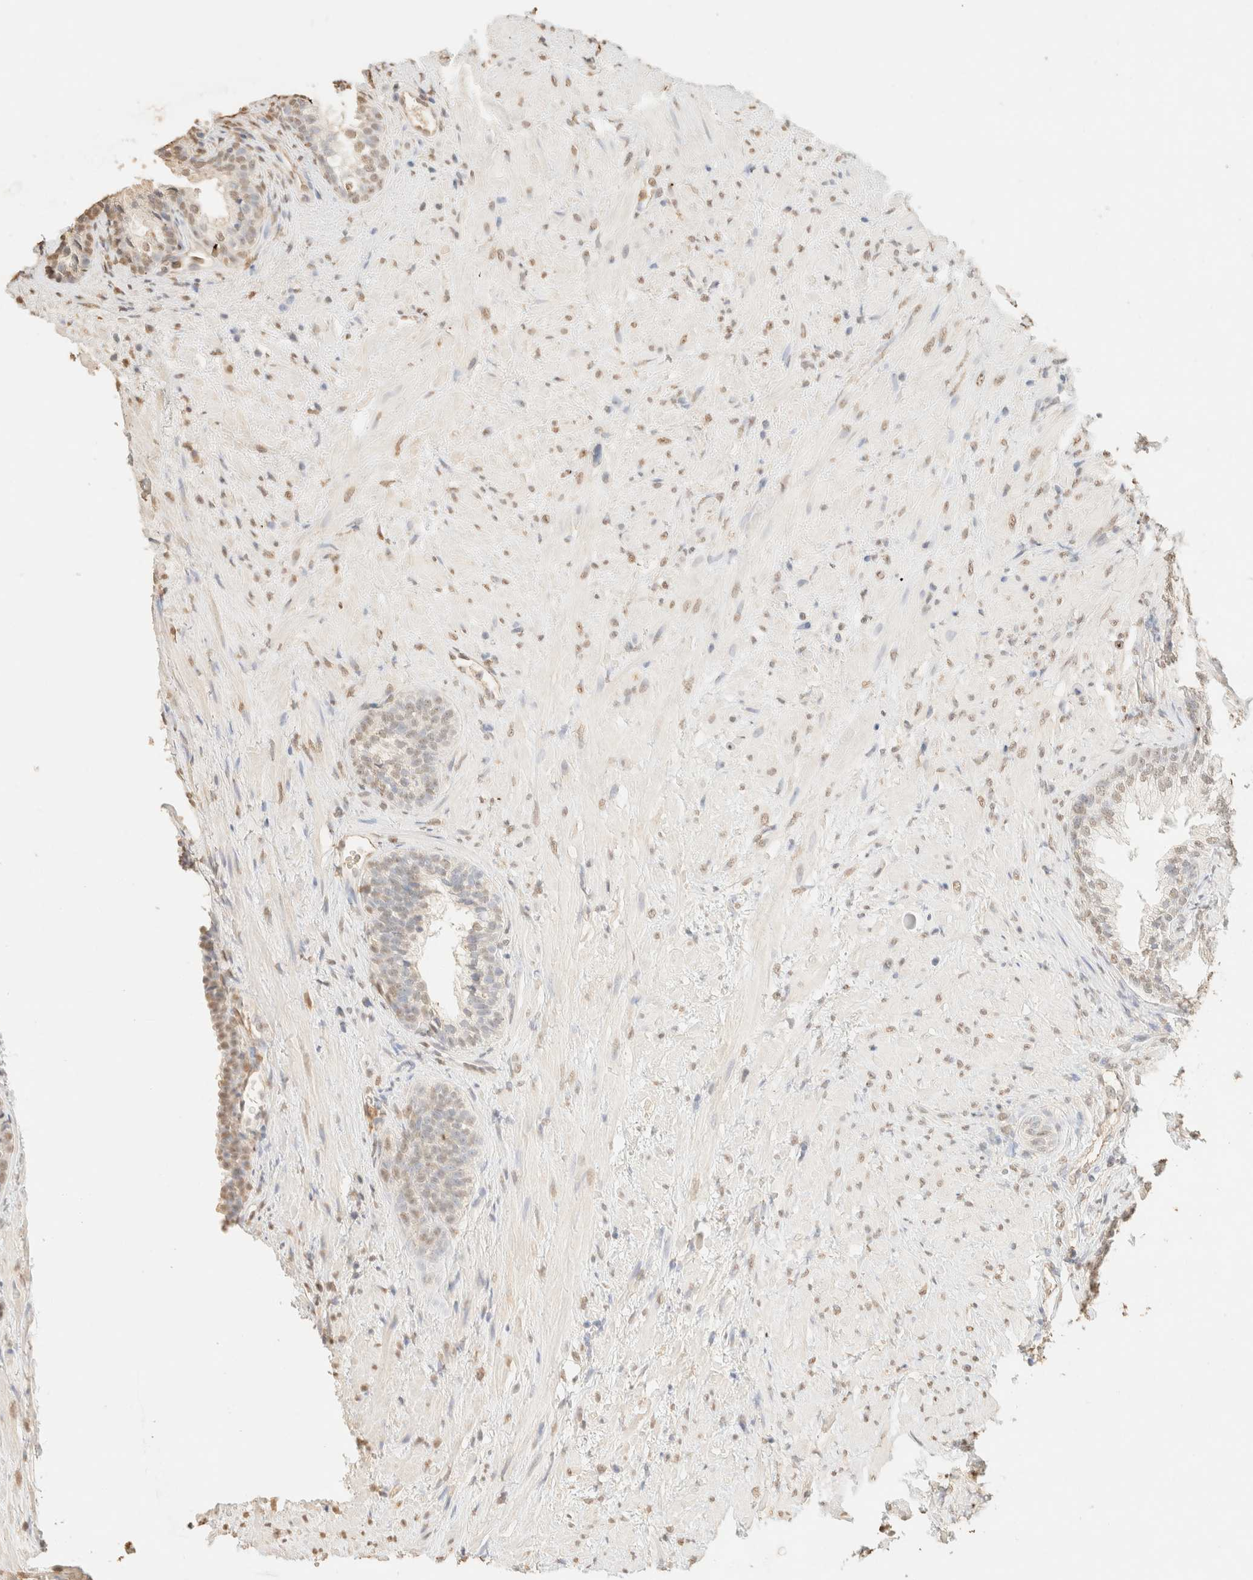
{"staining": {"intensity": "weak", "quantity": "25%-75%", "location": "nuclear"}, "tissue": "prostate", "cell_type": "Glandular cells", "image_type": "normal", "snomed": [{"axis": "morphology", "description": "Normal tissue, NOS"}, {"axis": "topography", "description": "Prostate"}], "caption": "Immunohistochemical staining of benign human prostate exhibits weak nuclear protein staining in approximately 25%-75% of glandular cells. (DAB IHC, brown staining for protein, blue staining for nuclei).", "gene": "S100A13", "patient": {"sex": "male", "age": 76}}